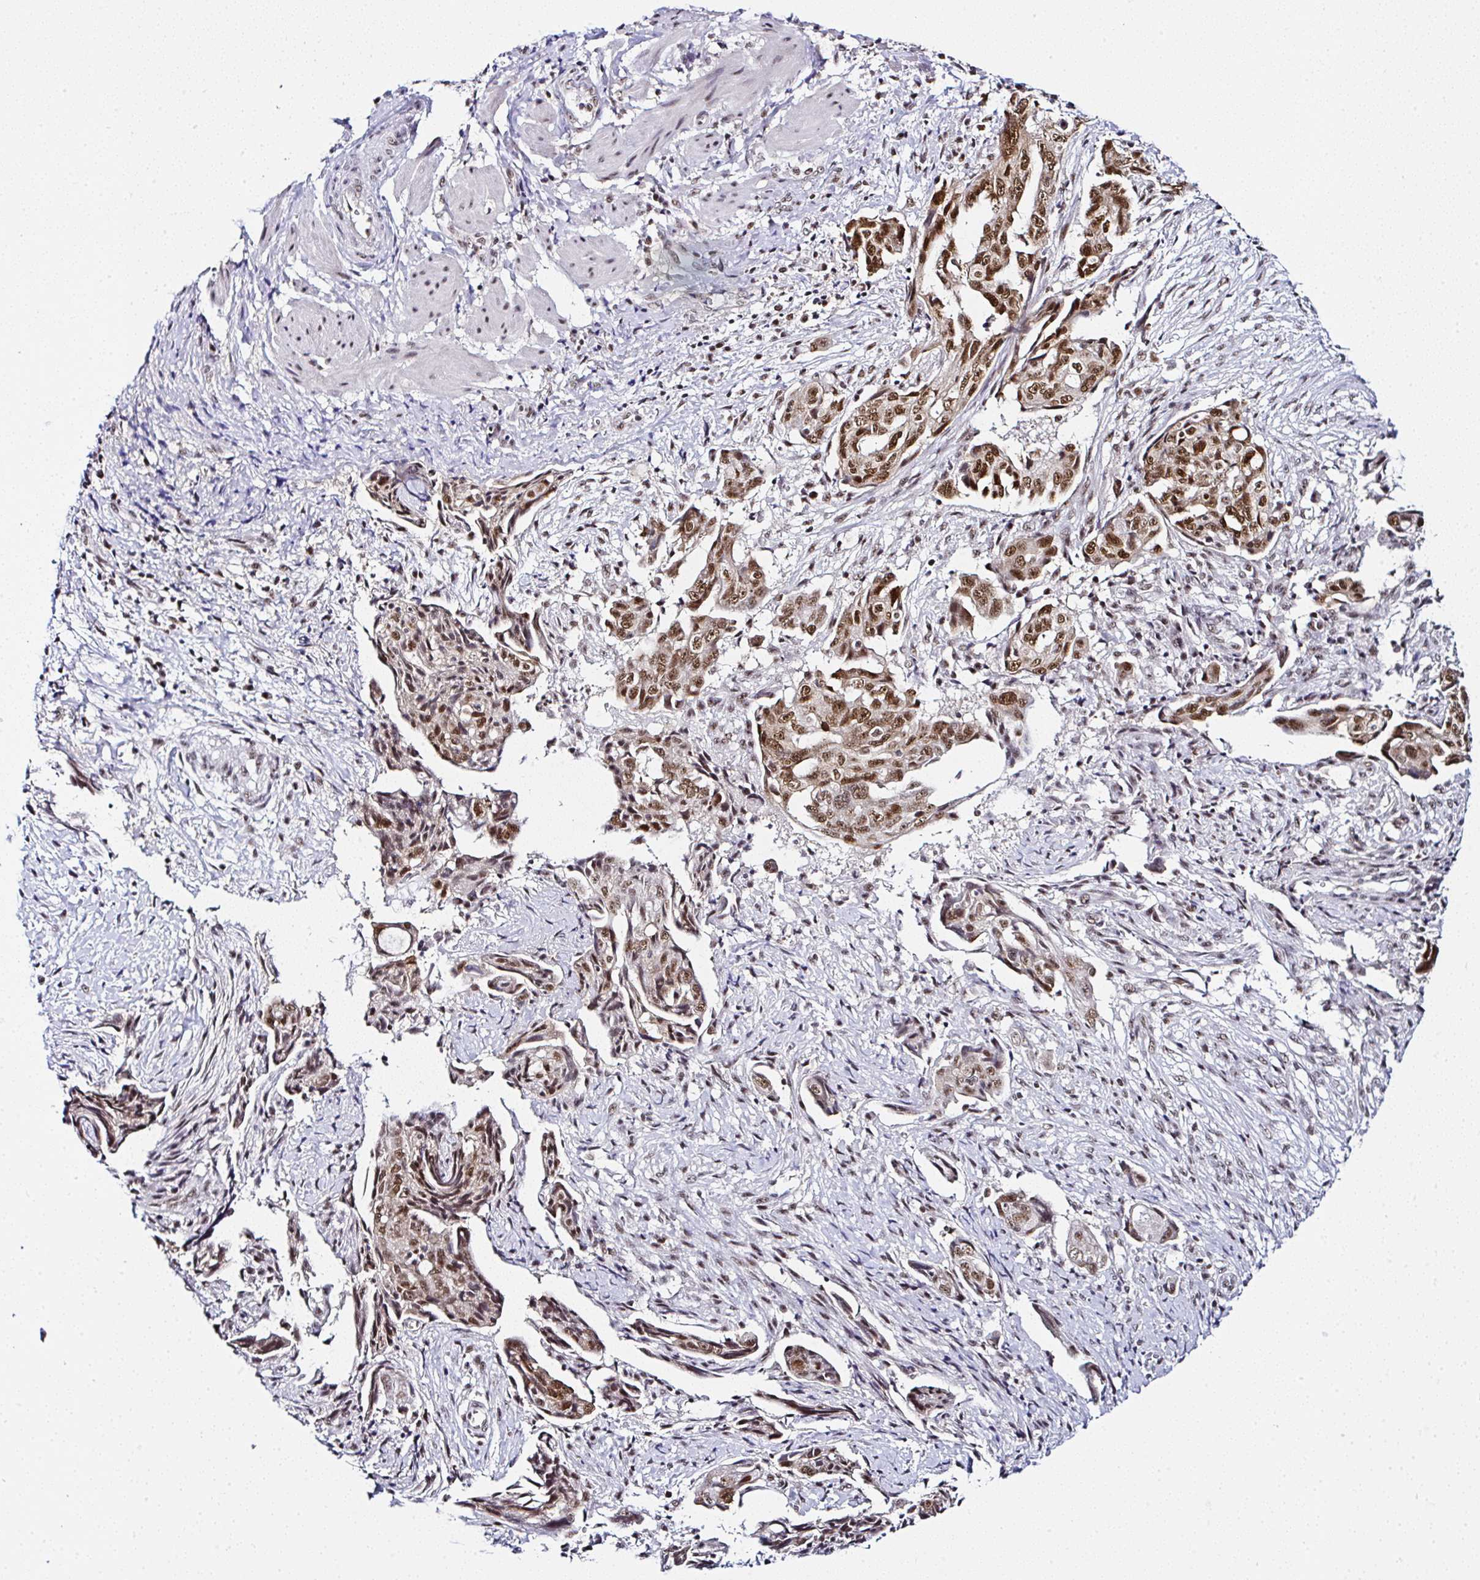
{"staining": {"intensity": "moderate", "quantity": ">75%", "location": "cytoplasmic/membranous,nuclear"}, "tissue": "ovarian cancer", "cell_type": "Tumor cells", "image_type": "cancer", "snomed": [{"axis": "morphology", "description": "Carcinoma, endometroid"}, {"axis": "topography", "description": "Ovary"}], "caption": "Tumor cells reveal medium levels of moderate cytoplasmic/membranous and nuclear expression in about >75% of cells in human ovarian cancer.", "gene": "PTPN2", "patient": {"sex": "female", "age": 70}}